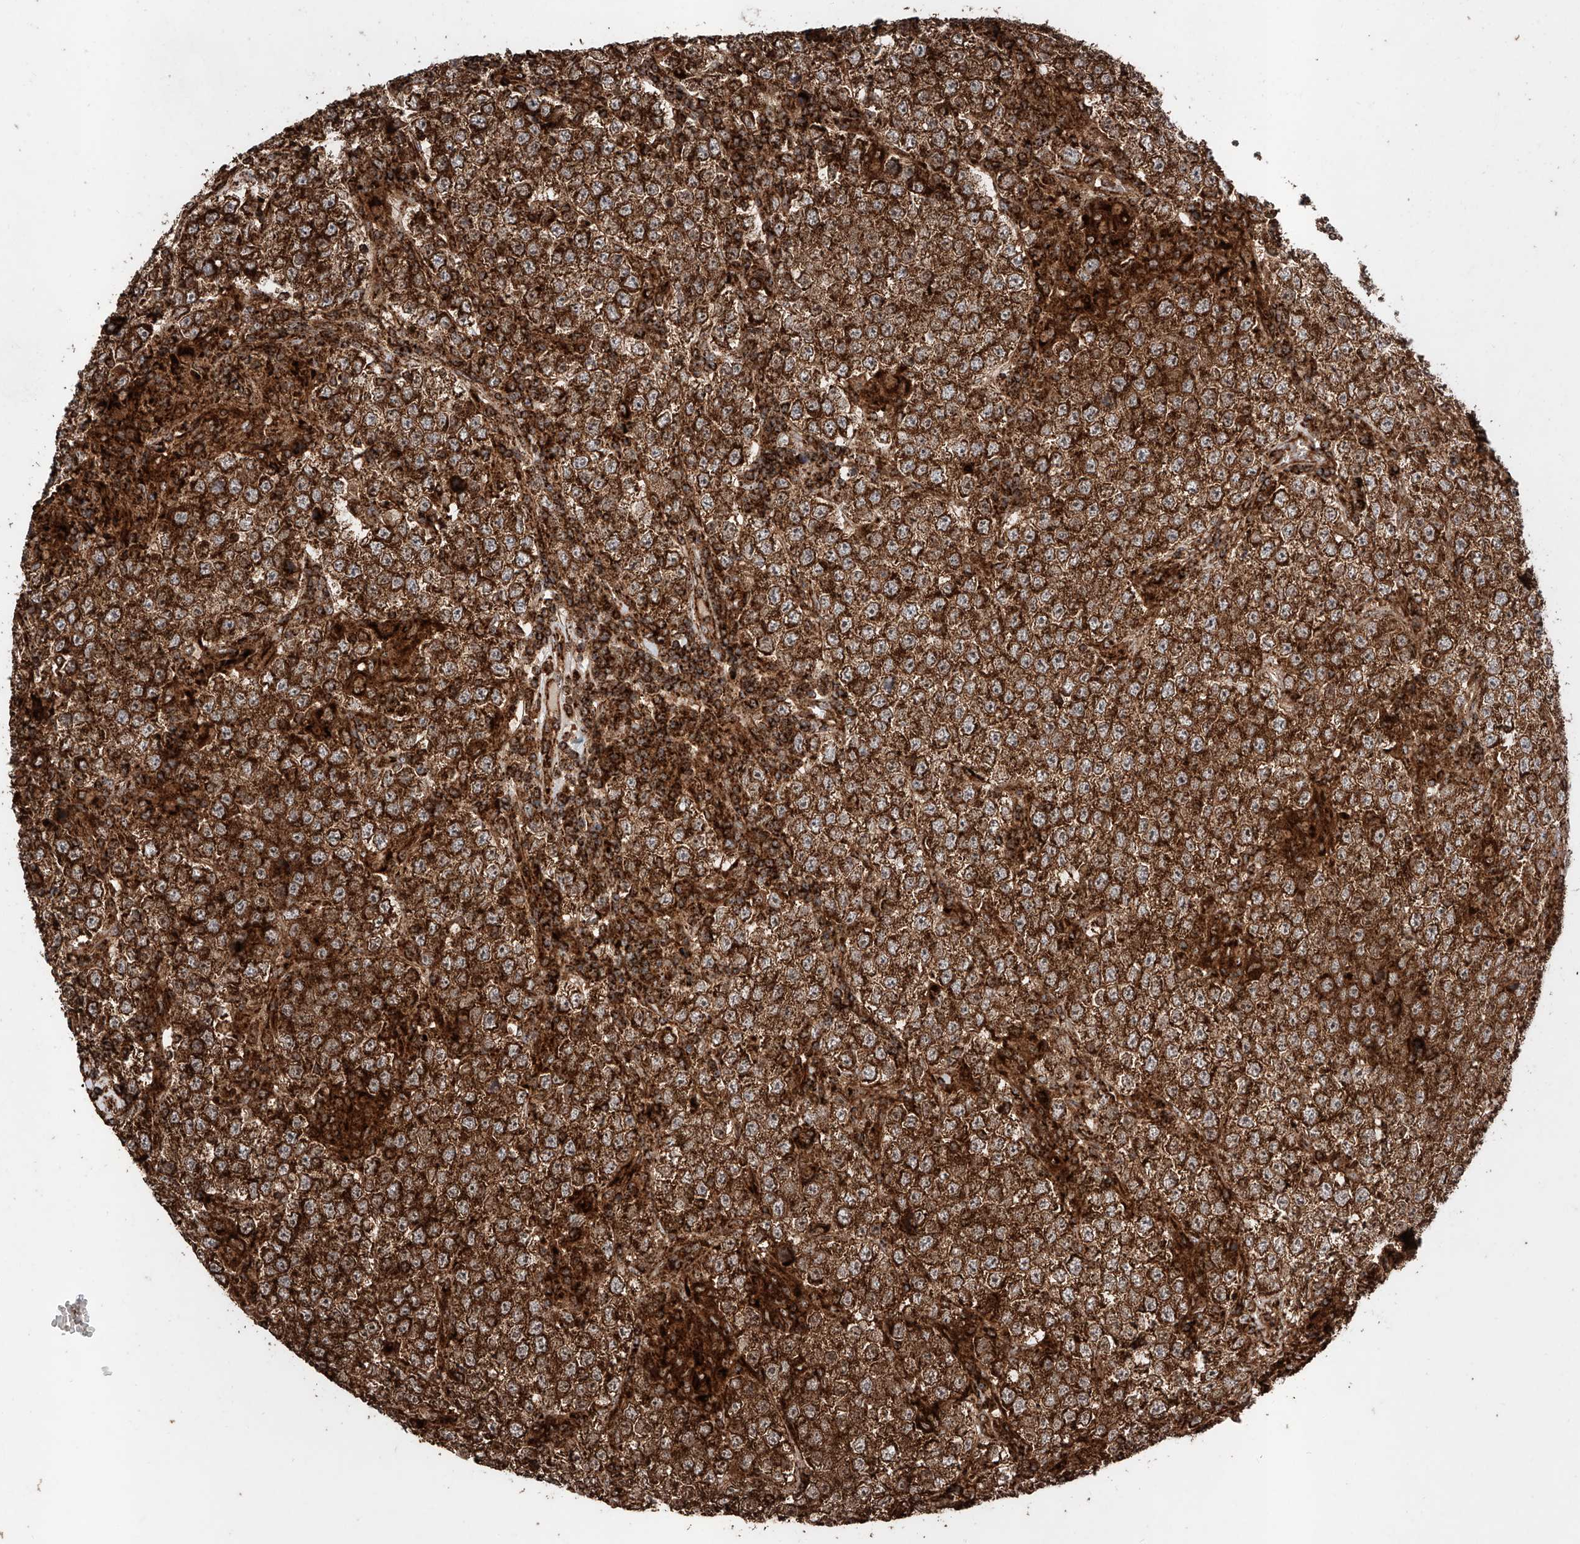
{"staining": {"intensity": "strong", "quantity": ">75%", "location": "cytoplasmic/membranous"}, "tissue": "testis cancer", "cell_type": "Tumor cells", "image_type": "cancer", "snomed": [{"axis": "morphology", "description": "Normal tissue, NOS"}, {"axis": "morphology", "description": "Urothelial carcinoma, High grade"}, {"axis": "morphology", "description": "Seminoma, NOS"}, {"axis": "morphology", "description": "Carcinoma, Embryonal, NOS"}, {"axis": "topography", "description": "Urinary bladder"}, {"axis": "topography", "description": "Testis"}], "caption": "Strong cytoplasmic/membranous staining is identified in approximately >75% of tumor cells in testis cancer (high-grade urothelial carcinoma).", "gene": "PISD", "patient": {"sex": "male", "age": 41}}